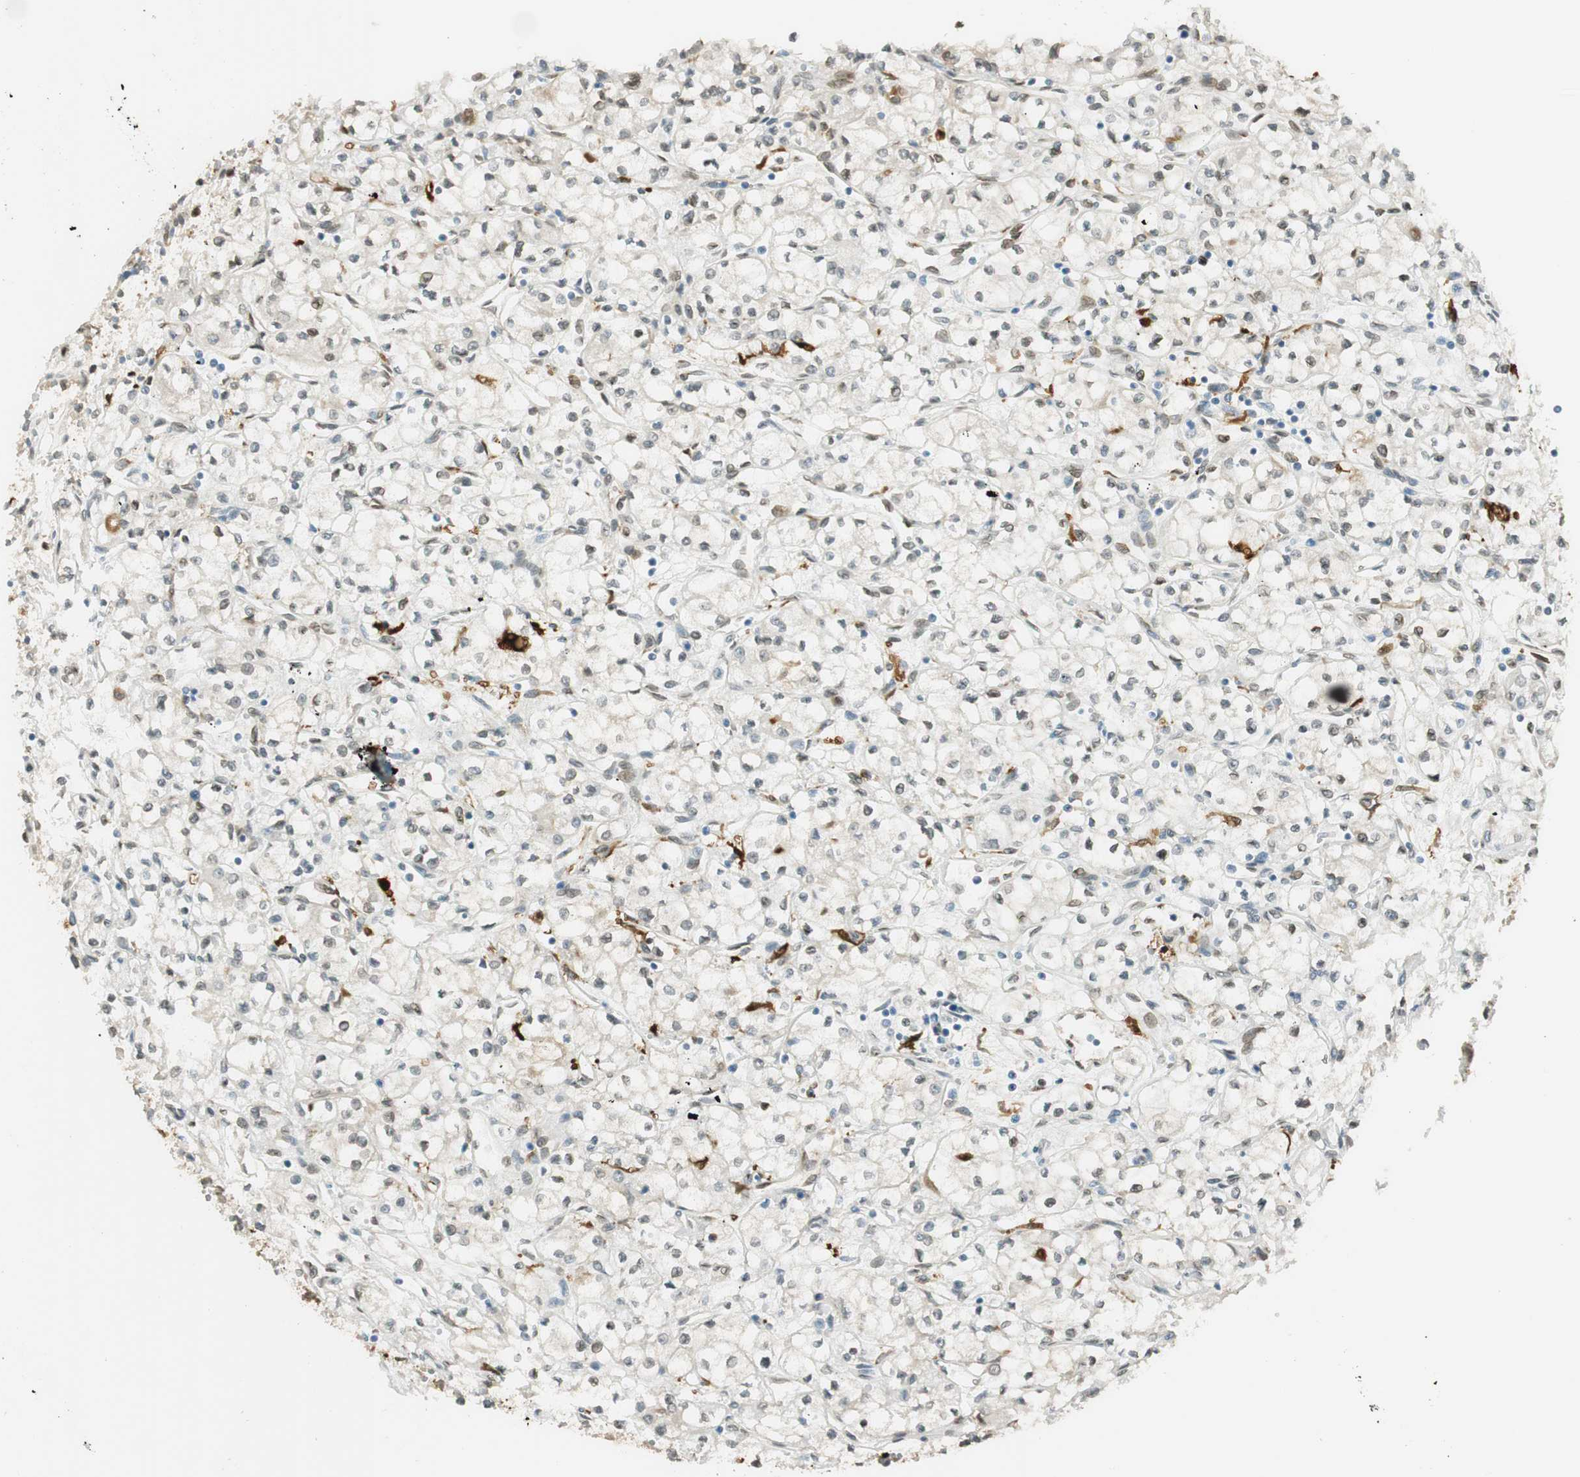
{"staining": {"intensity": "negative", "quantity": "none", "location": "none"}, "tissue": "renal cancer", "cell_type": "Tumor cells", "image_type": "cancer", "snomed": [{"axis": "morphology", "description": "Normal tissue, NOS"}, {"axis": "morphology", "description": "Adenocarcinoma, NOS"}, {"axis": "topography", "description": "Kidney"}], "caption": "Photomicrograph shows no significant protein staining in tumor cells of renal adenocarcinoma.", "gene": "TMEM260", "patient": {"sex": "male", "age": 59}}